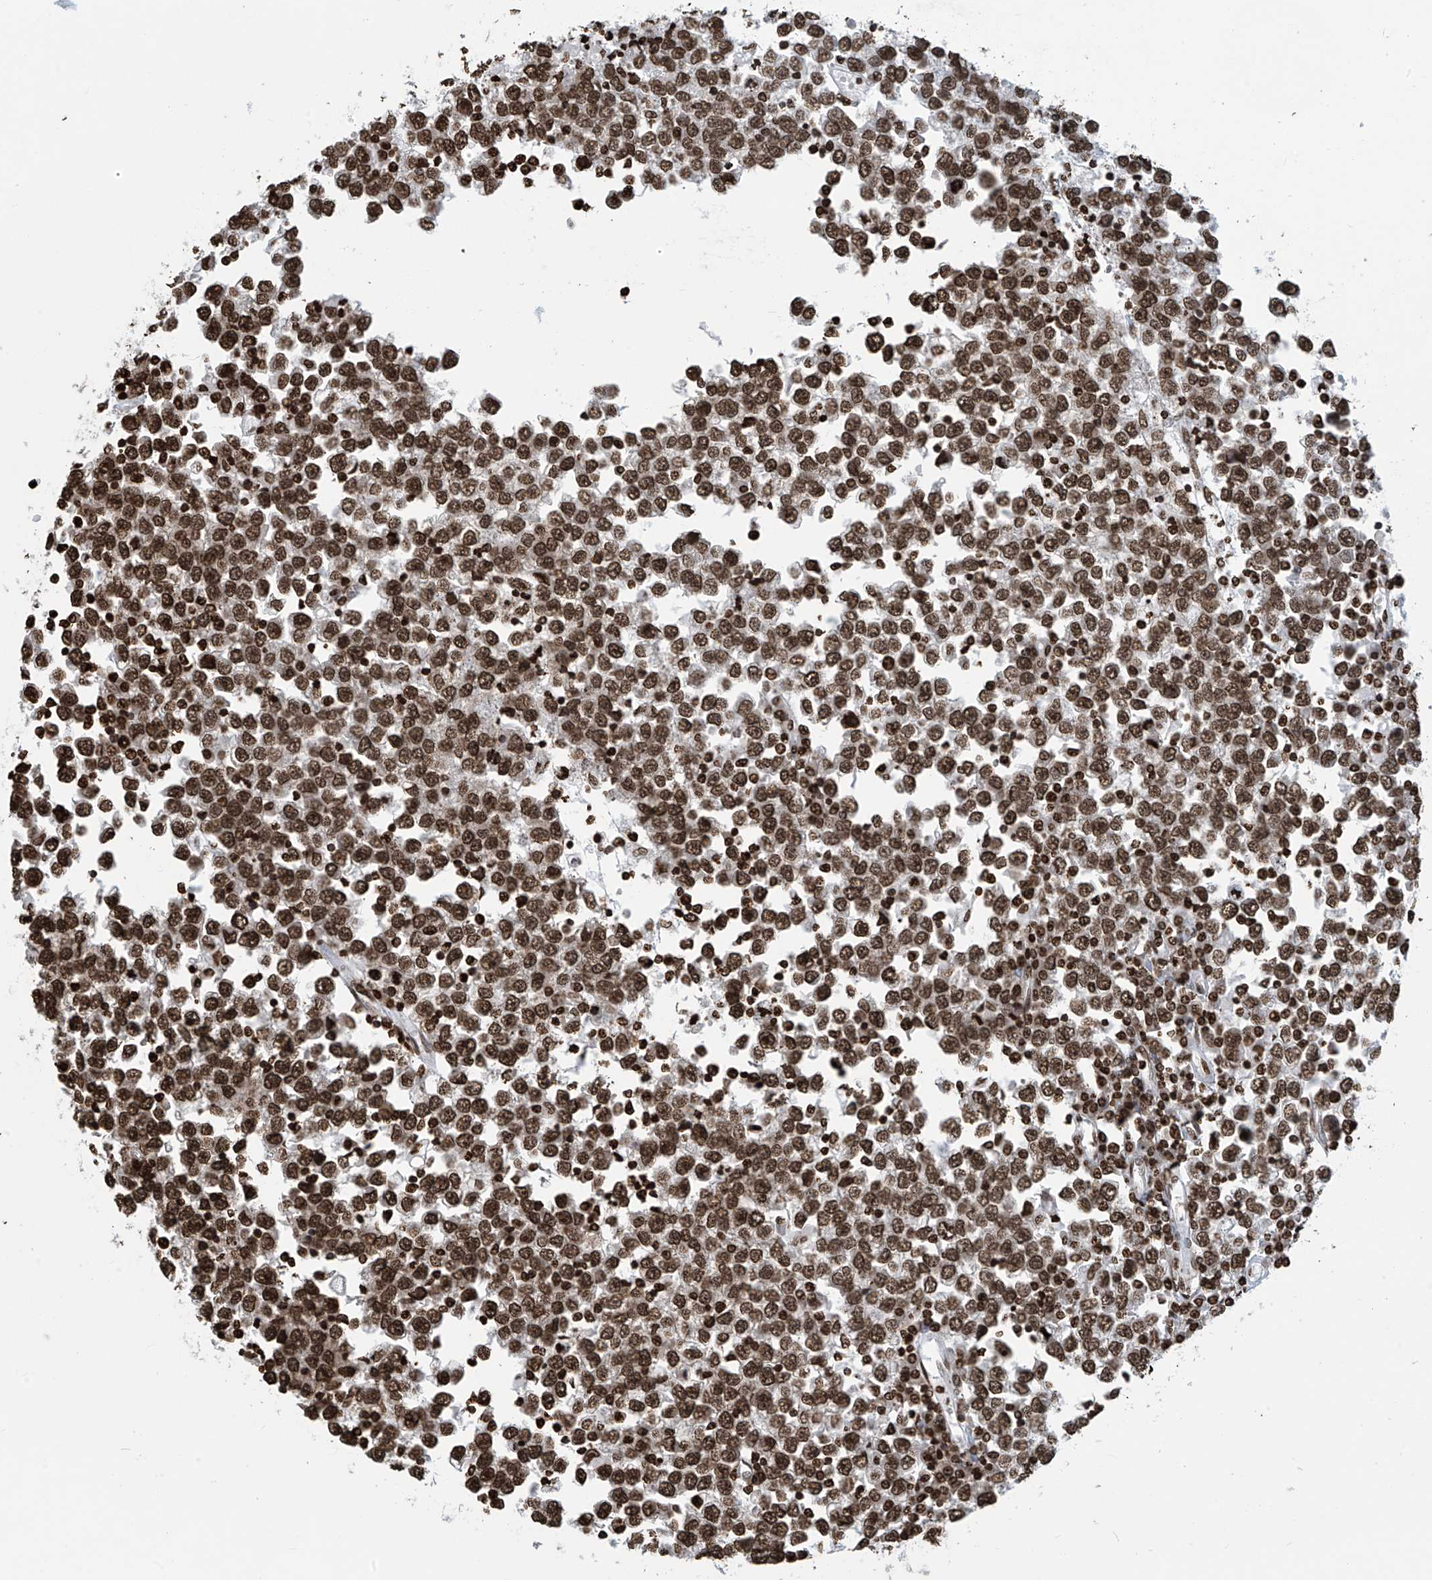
{"staining": {"intensity": "strong", "quantity": ">75%", "location": "nuclear"}, "tissue": "testis cancer", "cell_type": "Tumor cells", "image_type": "cancer", "snomed": [{"axis": "morphology", "description": "Seminoma, NOS"}, {"axis": "topography", "description": "Testis"}], "caption": "DAB (3,3'-diaminobenzidine) immunohistochemical staining of testis seminoma reveals strong nuclear protein staining in about >75% of tumor cells. Using DAB (3,3'-diaminobenzidine) (brown) and hematoxylin (blue) stains, captured at high magnification using brightfield microscopy.", "gene": "DPPA2", "patient": {"sex": "male", "age": 65}}